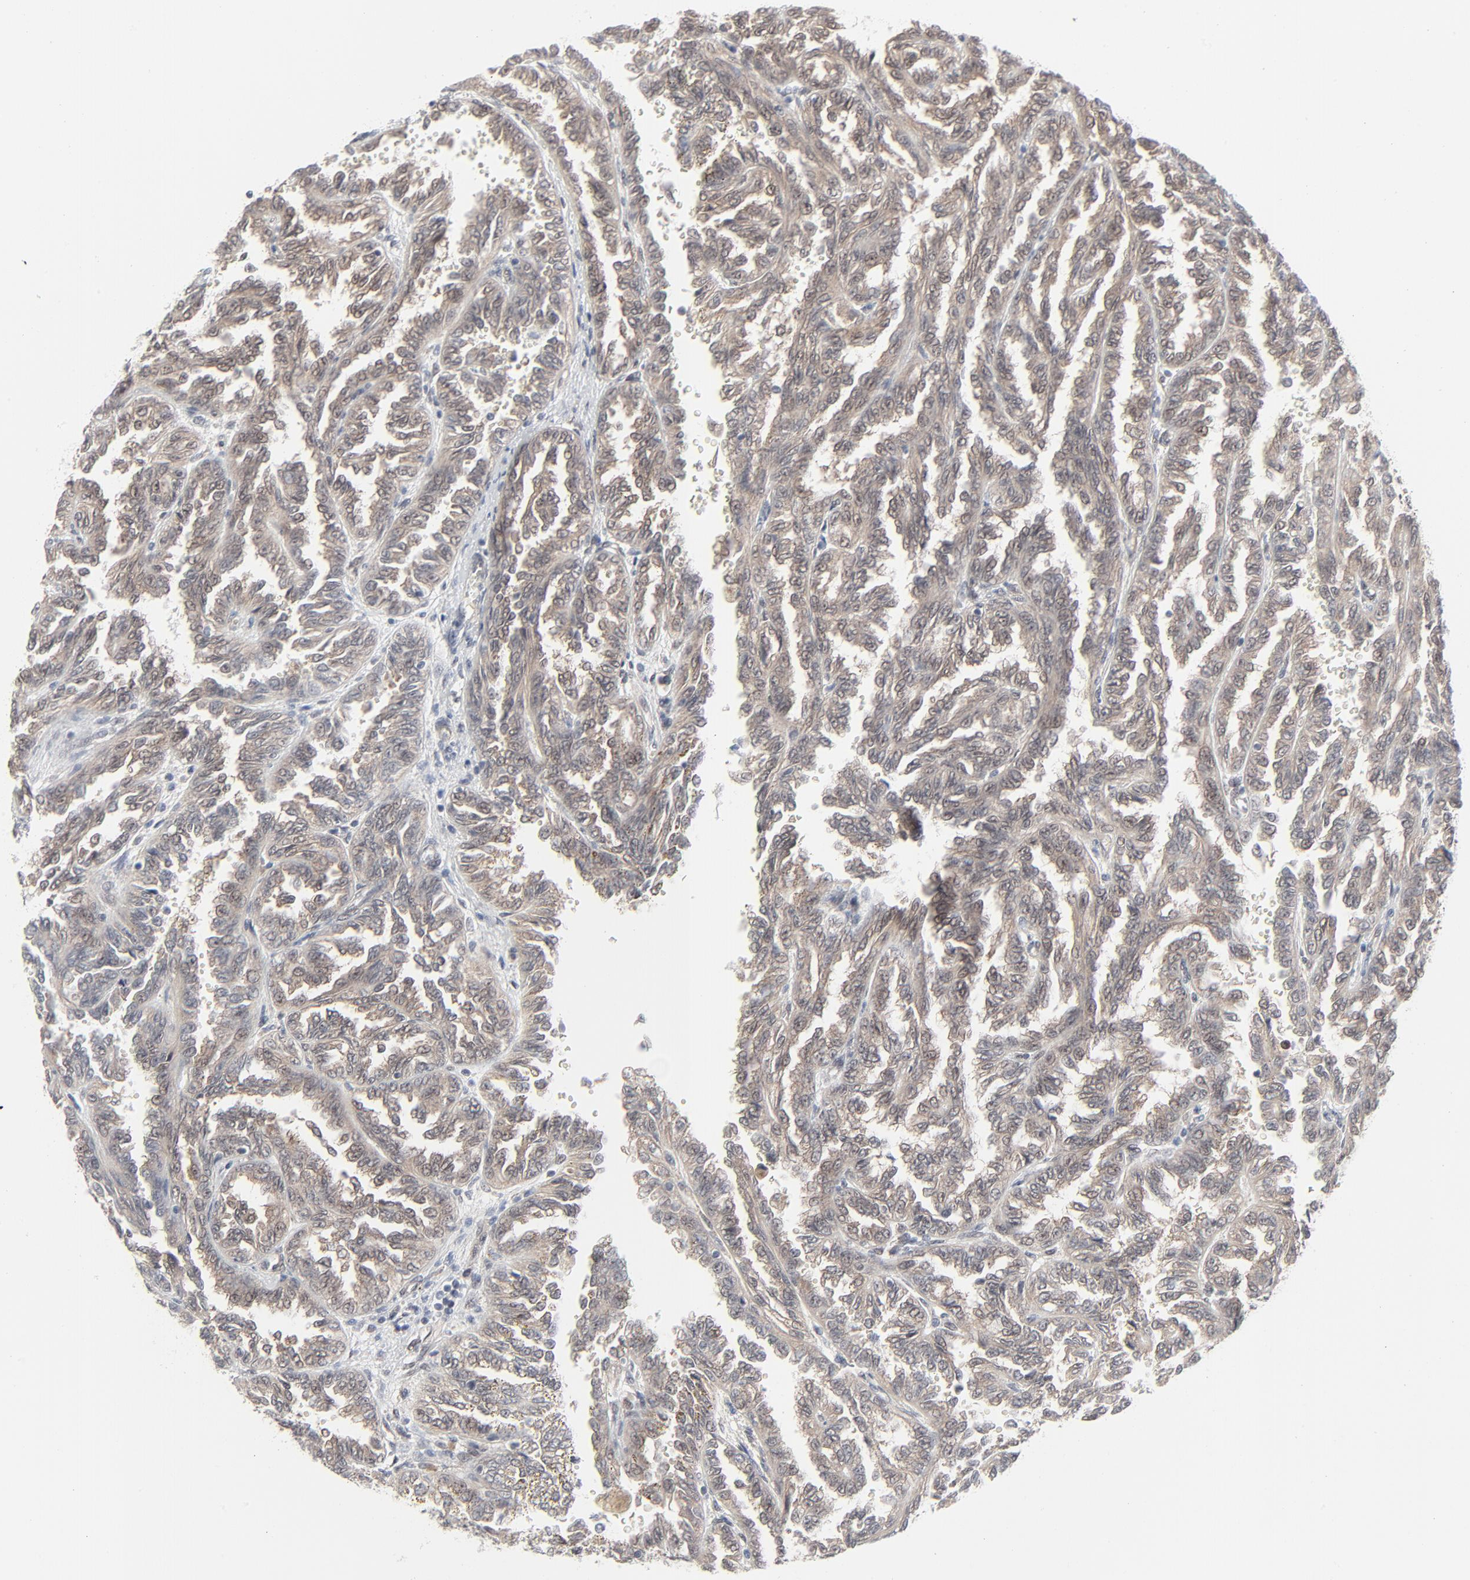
{"staining": {"intensity": "weak", "quantity": "25%-75%", "location": "cytoplasmic/membranous"}, "tissue": "renal cancer", "cell_type": "Tumor cells", "image_type": "cancer", "snomed": [{"axis": "morphology", "description": "Inflammation, NOS"}, {"axis": "morphology", "description": "Adenocarcinoma, NOS"}, {"axis": "topography", "description": "Kidney"}], "caption": "Immunohistochemistry staining of adenocarcinoma (renal), which displays low levels of weak cytoplasmic/membranous positivity in approximately 25%-75% of tumor cells indicating weak cytoplasmic/membranous protein positivity. The staining was performed using DAB (3,3'-diaminobenzidine) (brown) for protein detection and nuclei were counterstained in hematoxylin (blue).", "gene": "AKT1", "patient": {"sex": "male", "age": 68}}